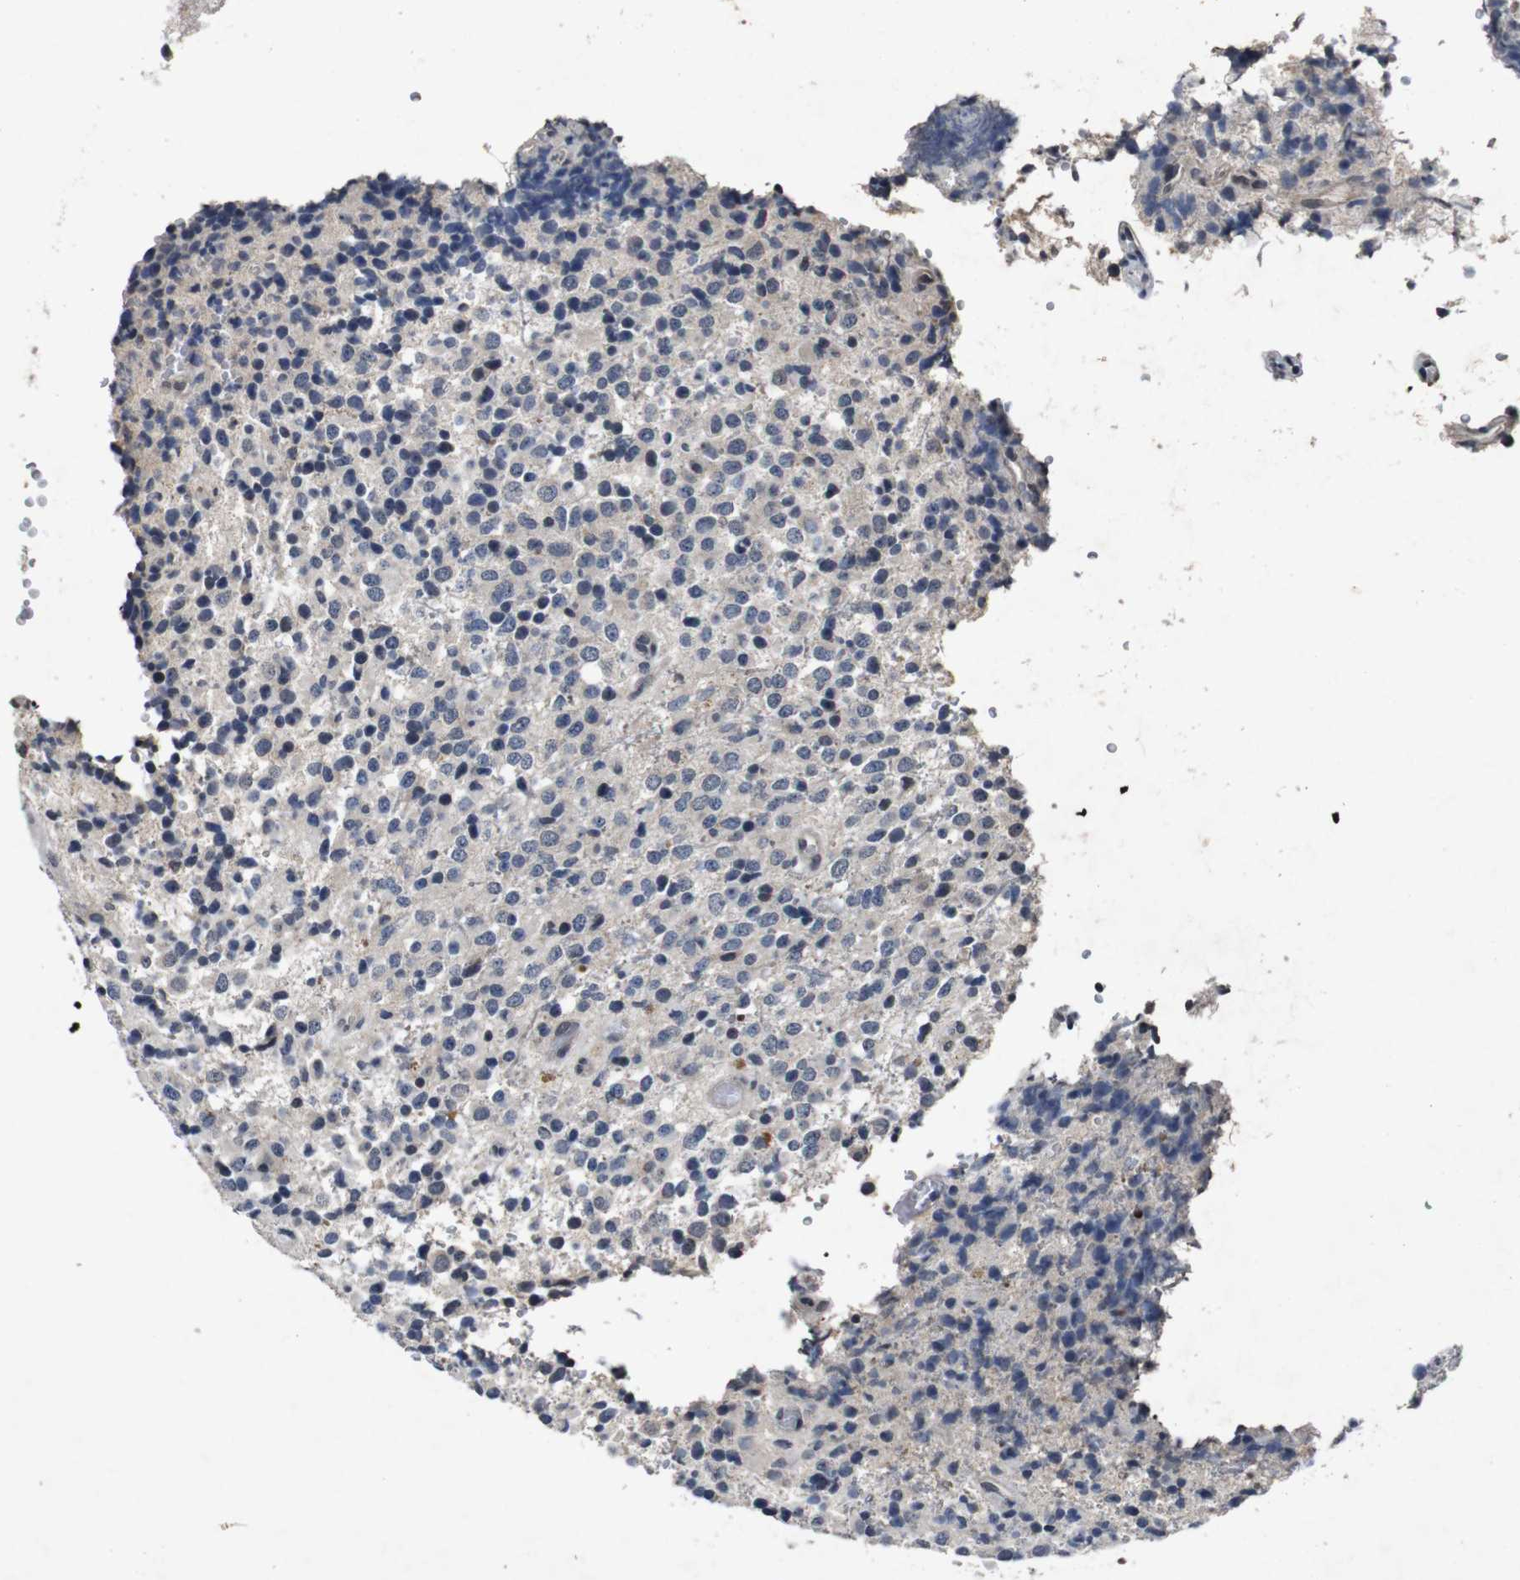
{"staining": {"intensity": "negative", "quantity": "none", "location": "none"}, "tissue": "glioma", "cell_type": "Tumor cells", "image_type": "cancer", "snomed": [{"axis": "morphology", "description": "Glioma, malignant, High grade"}, {"axis": "topography", "description": "pancreas cauda"}], "caption": "Tumor cells are negative for protein expression in human malignant glioma (high-grade).", "gene": "AKT3", "patient": {"sex": "male", "age": 60}}